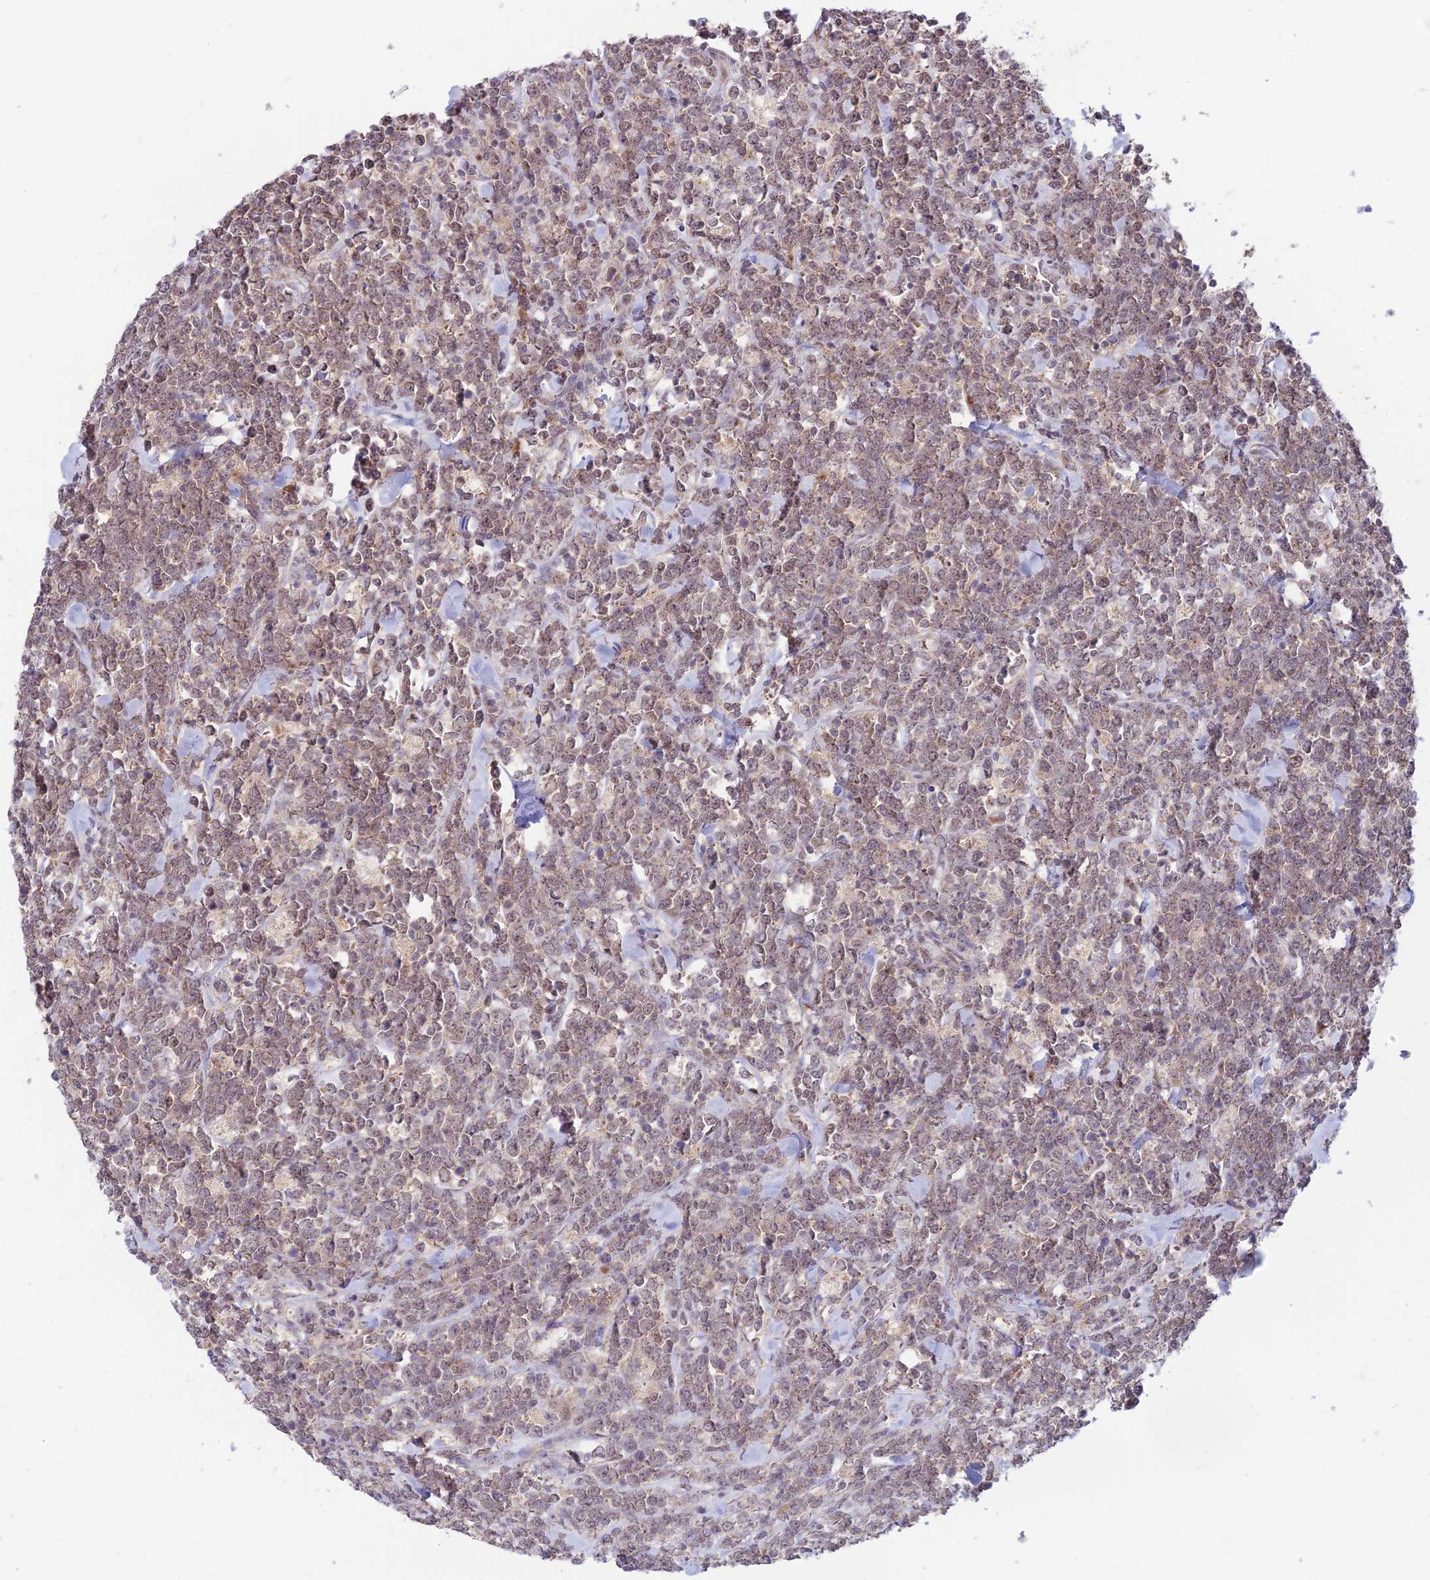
{"staining": {"intensity": "weak", "quantity": ">75%", "location": "nuclear"}, "tissue": "lymphoma", "cell_type": "Tumor cells", "image_type": "cancer", "snomed": [{"axis": "morphology", "description": "Malignant lymphoma, non-Hodgkin's type, High grade"}, {"axis": "topography", "description": "Small intestine"}], "caption": "Immunohistochemistry (IHC) of lymphoma exhibits low levels of weak nuclear positivity in about >75% of tumor cells.", "gene": "ASPDH", "patient": {"sex": "male", "age": 8}}